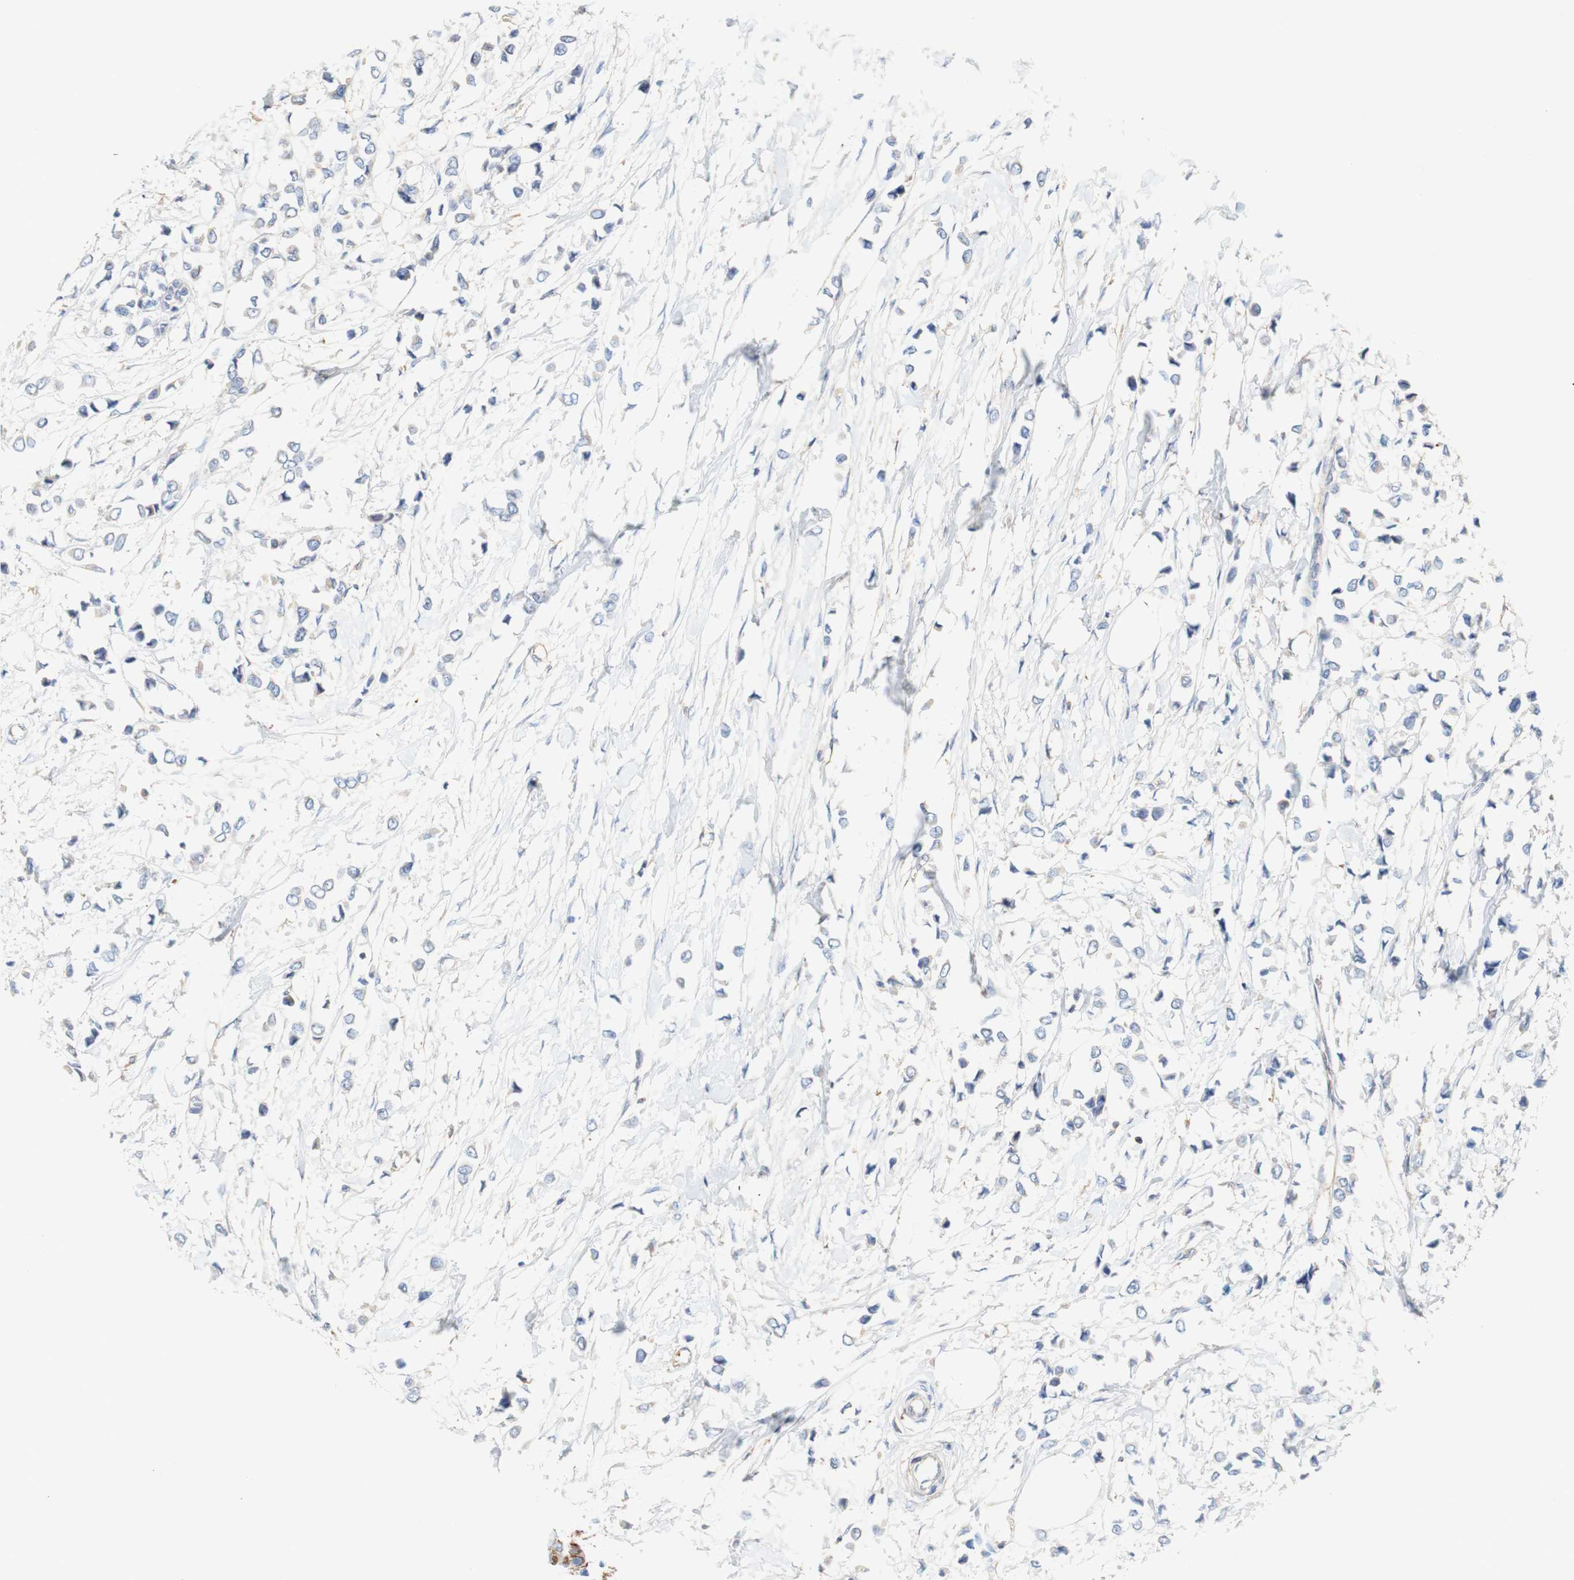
{"staining": {"intensity": "negative", "quantity": "none", "location": "none"}, "tissue": "breast cancer", "cell_type": "Tumor cells", "image_type": "cancer", "snomed": [{"axis": "morphology", "description": "Lobular carcinoma"}, {"axis": "topography", "description": "Breast"}], "caption": "The histopathology image reveals no significant positivity in tumor cells of breast lobular carcinoma.", "gene": "PCDH7", "patient": {"sex": "female", "age": 51}}